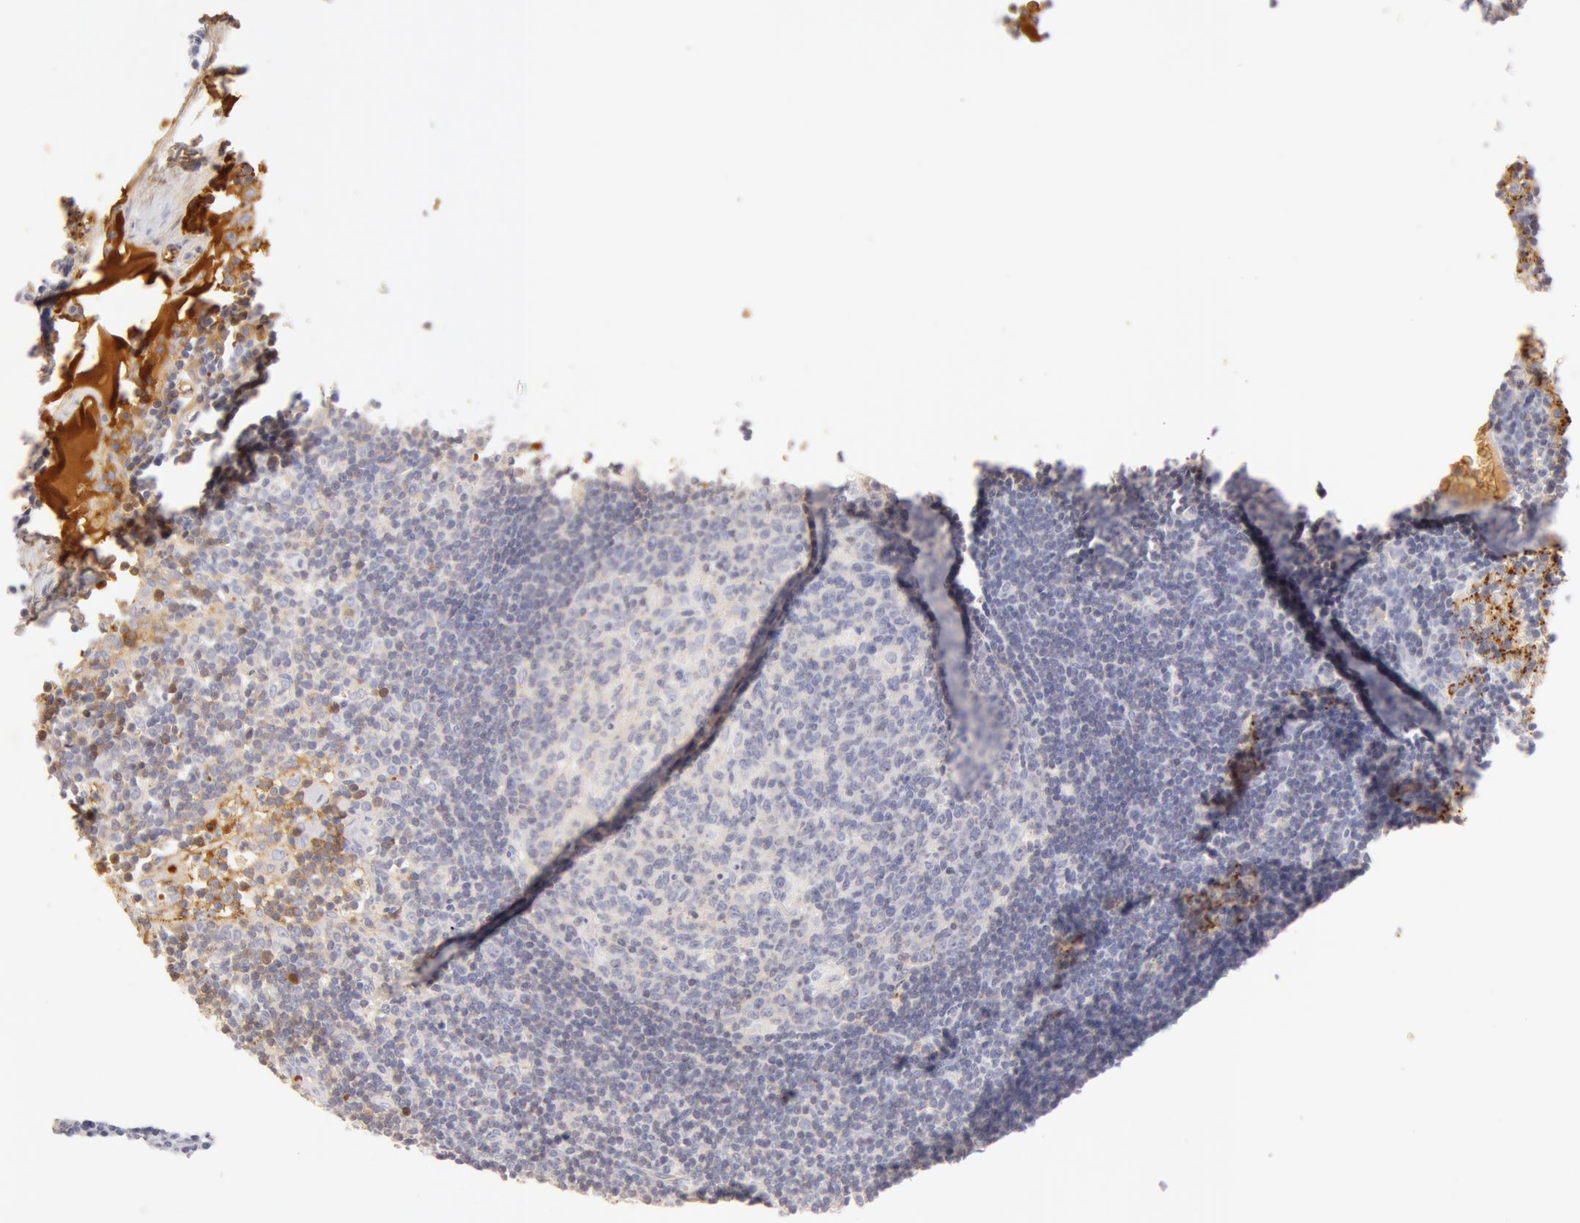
{"staining": {"intensity": "negative", "quantity": "none", "location": "none"}, "tissue": "lymph node", "cell_type": "Germinal center cells", "image_type": "normal", "snomed": [{"axis": "morphology", "description": "Normal tissue, NOS"}, {"axis": "morphology", "description": "Inflammation, NOS"}, {"axis": "topography", "description": "Lymph node"}, {"axis": "topography", "description": "Salivary gland"}], "caption": "DAB immunohistochemical staining of benign human lymph node displays no significant positivity in germinal center cells. (Immunohistochemistry (ihc), brightfield microscopy, high magnification).", "gene": "GC", "patient": {"sex": "male", "age": 3}}